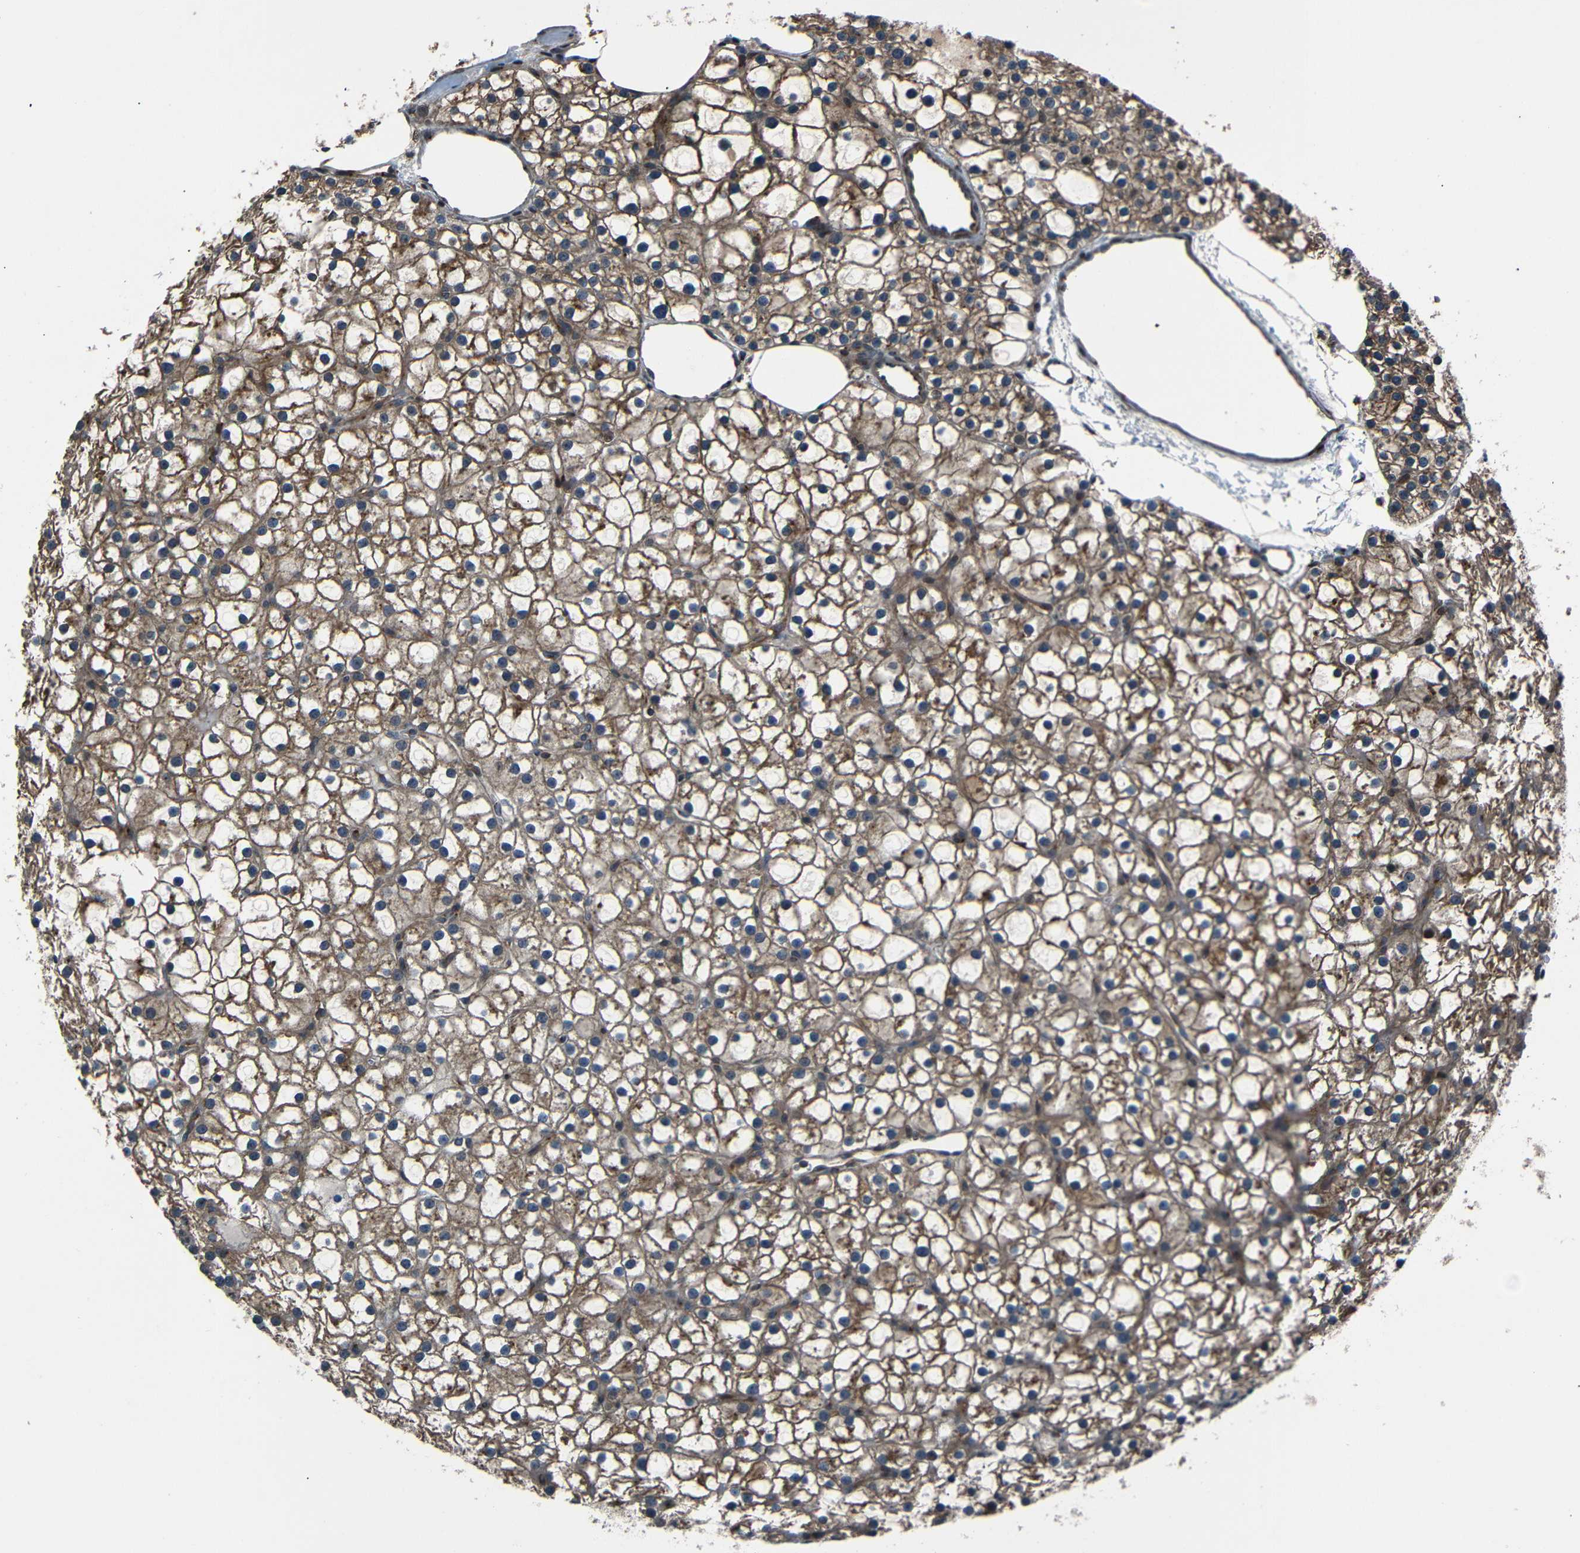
{"staining": {"intensity": "moderate", "quantity": ">75%", "location": "cytoplasmic/membranous,nuclear"}, "tissue": "parathyroid gland", "cell_type": "Glandular cells", "image_type": "normal", "snomed": [{"axis": "morphology", "description": "Normal tissue, NOS"}, {"axis": "morphology", "description": "Adenoma, NOS"}, {"axis": "topography", "description": "Parathyroid gland"}], "caption": "High-power microscopy captured an immunohistochemistry (IHC) micrograph of benign parathyroid gland, revealing moderate cytoplasmic/membranous,nuclear positivity in about >75% of glandular cells. (DAB IHC with brightfield microscopy, high magnification).", "gene": "AKAP9", "patient": {"sex": "female", "age": 70}}